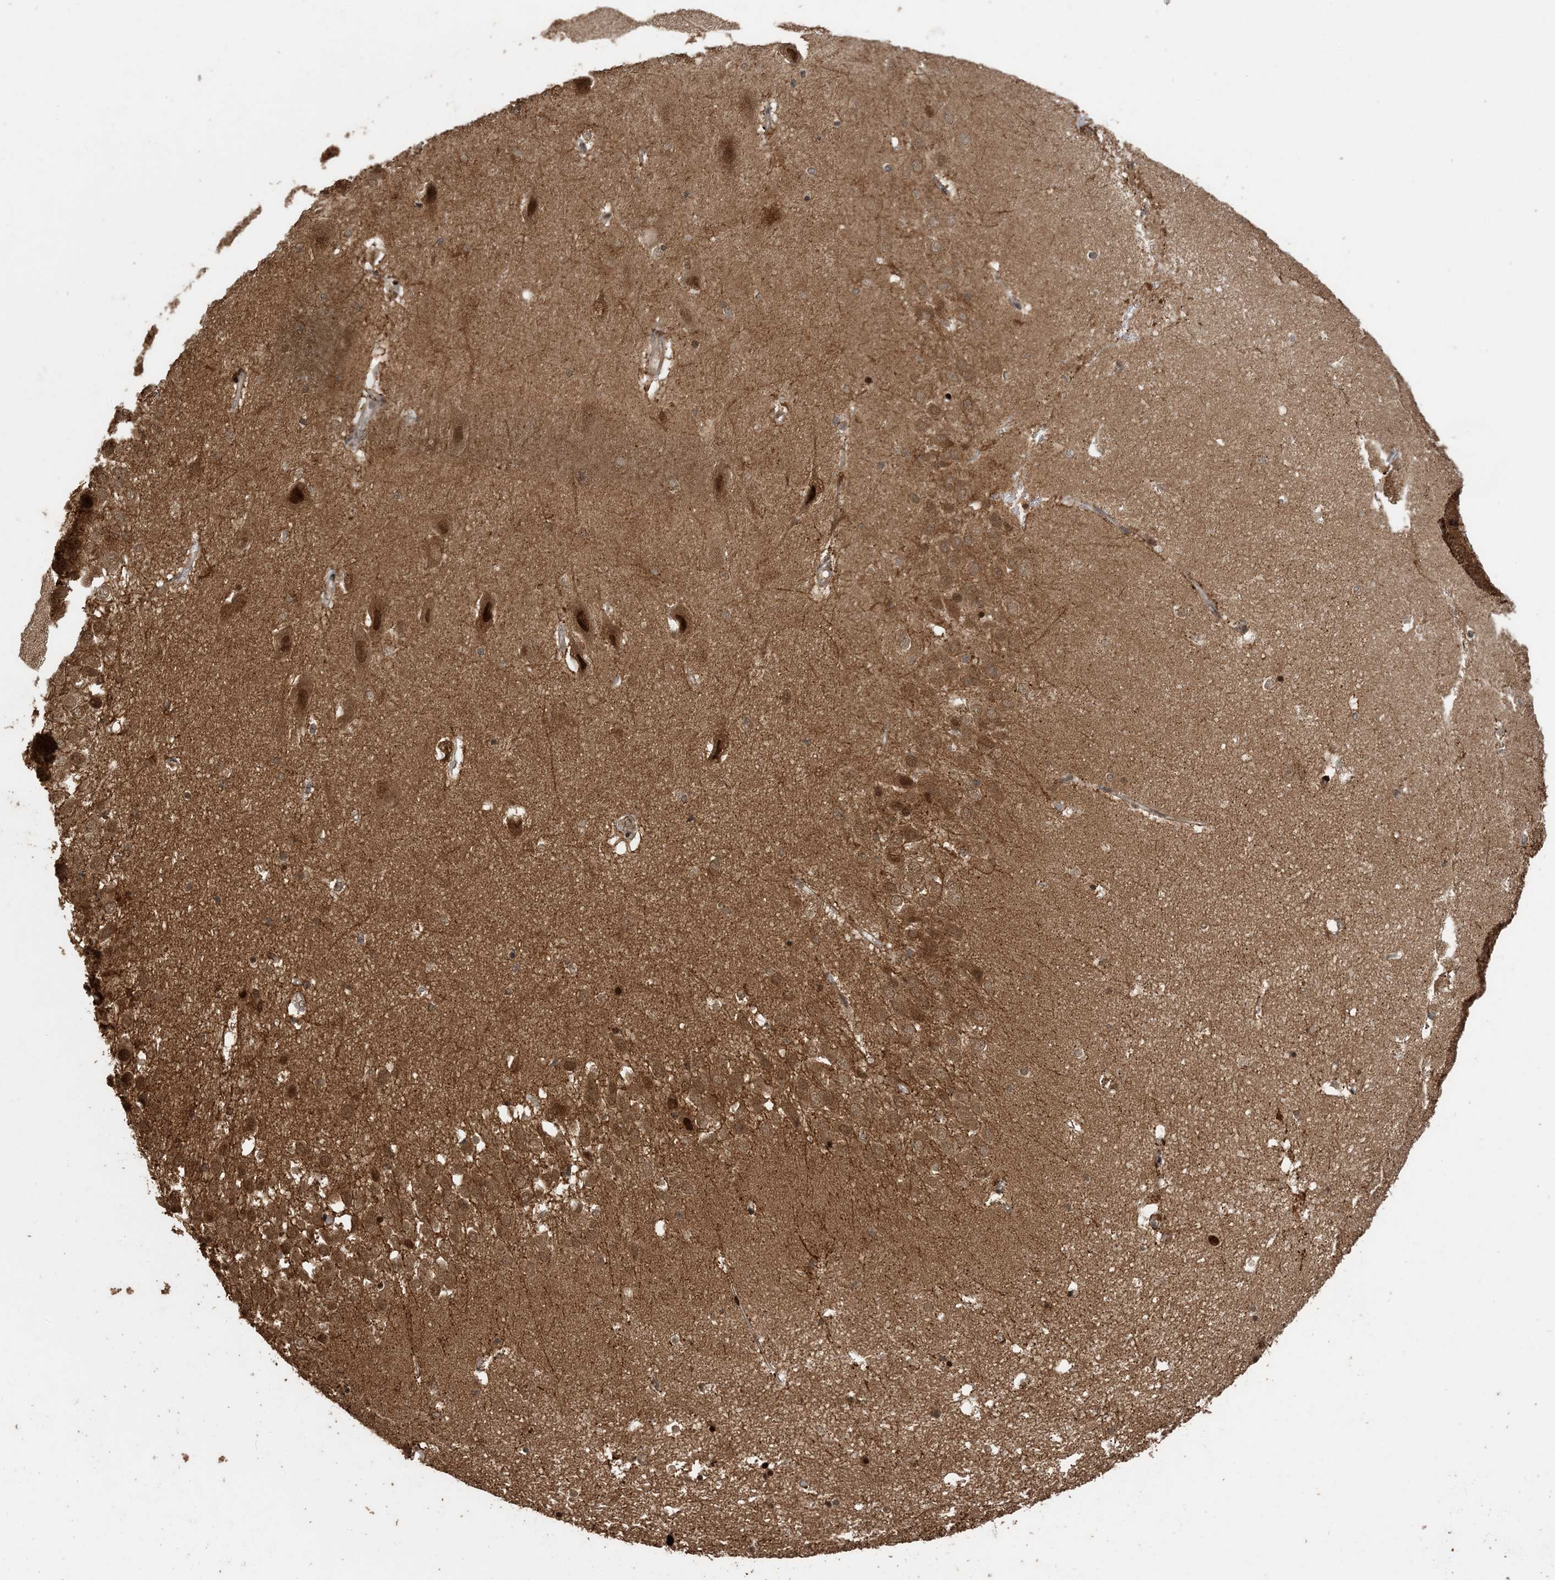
{"staining": {"intensity": "moderate", "quantity": ">75%", "location": "cytoplasmic/membranous,nuclear"}, "tissue": "hippocampus", "cell_type": "Glial cells", "image_type": "normal", "snomed": [{"axis": "morphology", "description": "Normal tissue, NOS"}, {"axis": "topography", "description": "Hippocampus"}], "caption": "Unremarkable hippocampus reveals moderate cytoplasmic/membranous,nuclear expression in approximately >75% of glial cells.", "gene": "ATP13A2", "patient": {"sex": "female", "age": 52}}